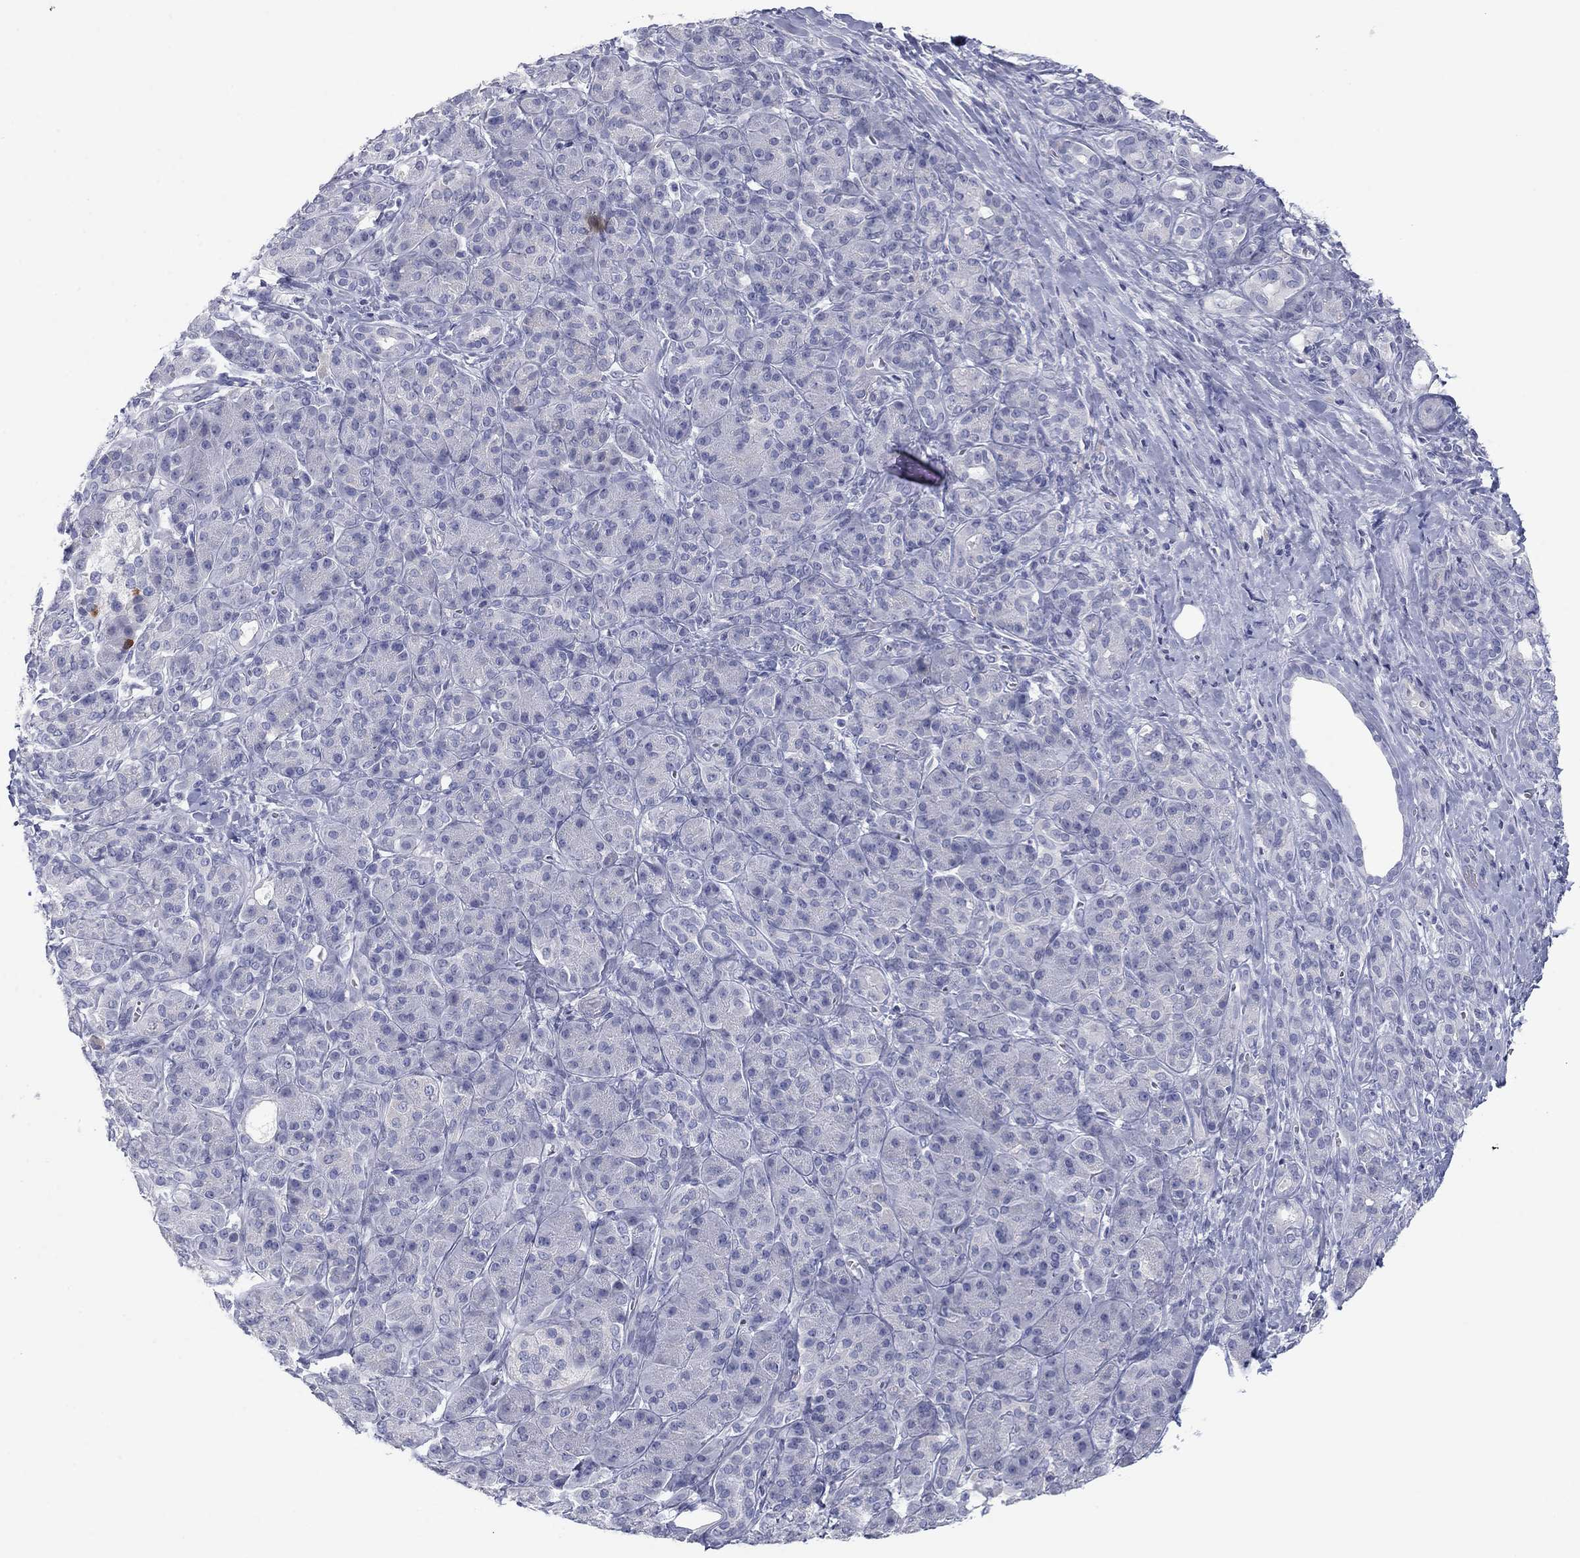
{"staining": {"intensity": "negative", "quantity": "none", "location": "none"}, "tissue": "pancreatic cancer", "cell_type": "Tumor cells", "image_type": "cancer", "snomed": [{"axis": "morphology", "description": "Adenocarcinoma, NOS"}, {"axis": "topography", "description": "Pancreas"}], "caption": "An image of adenocarcinoma (pancreatic) stained for a protein shows no brown staining in tumor cells. The staining was performed using DAB to visualize the protein expression in brown, while the nuclei were stained in blue with hematoxylin (Magnification: 20x).", "gene": "CALB1", "patient": {"sex": "male", "age": 61}}